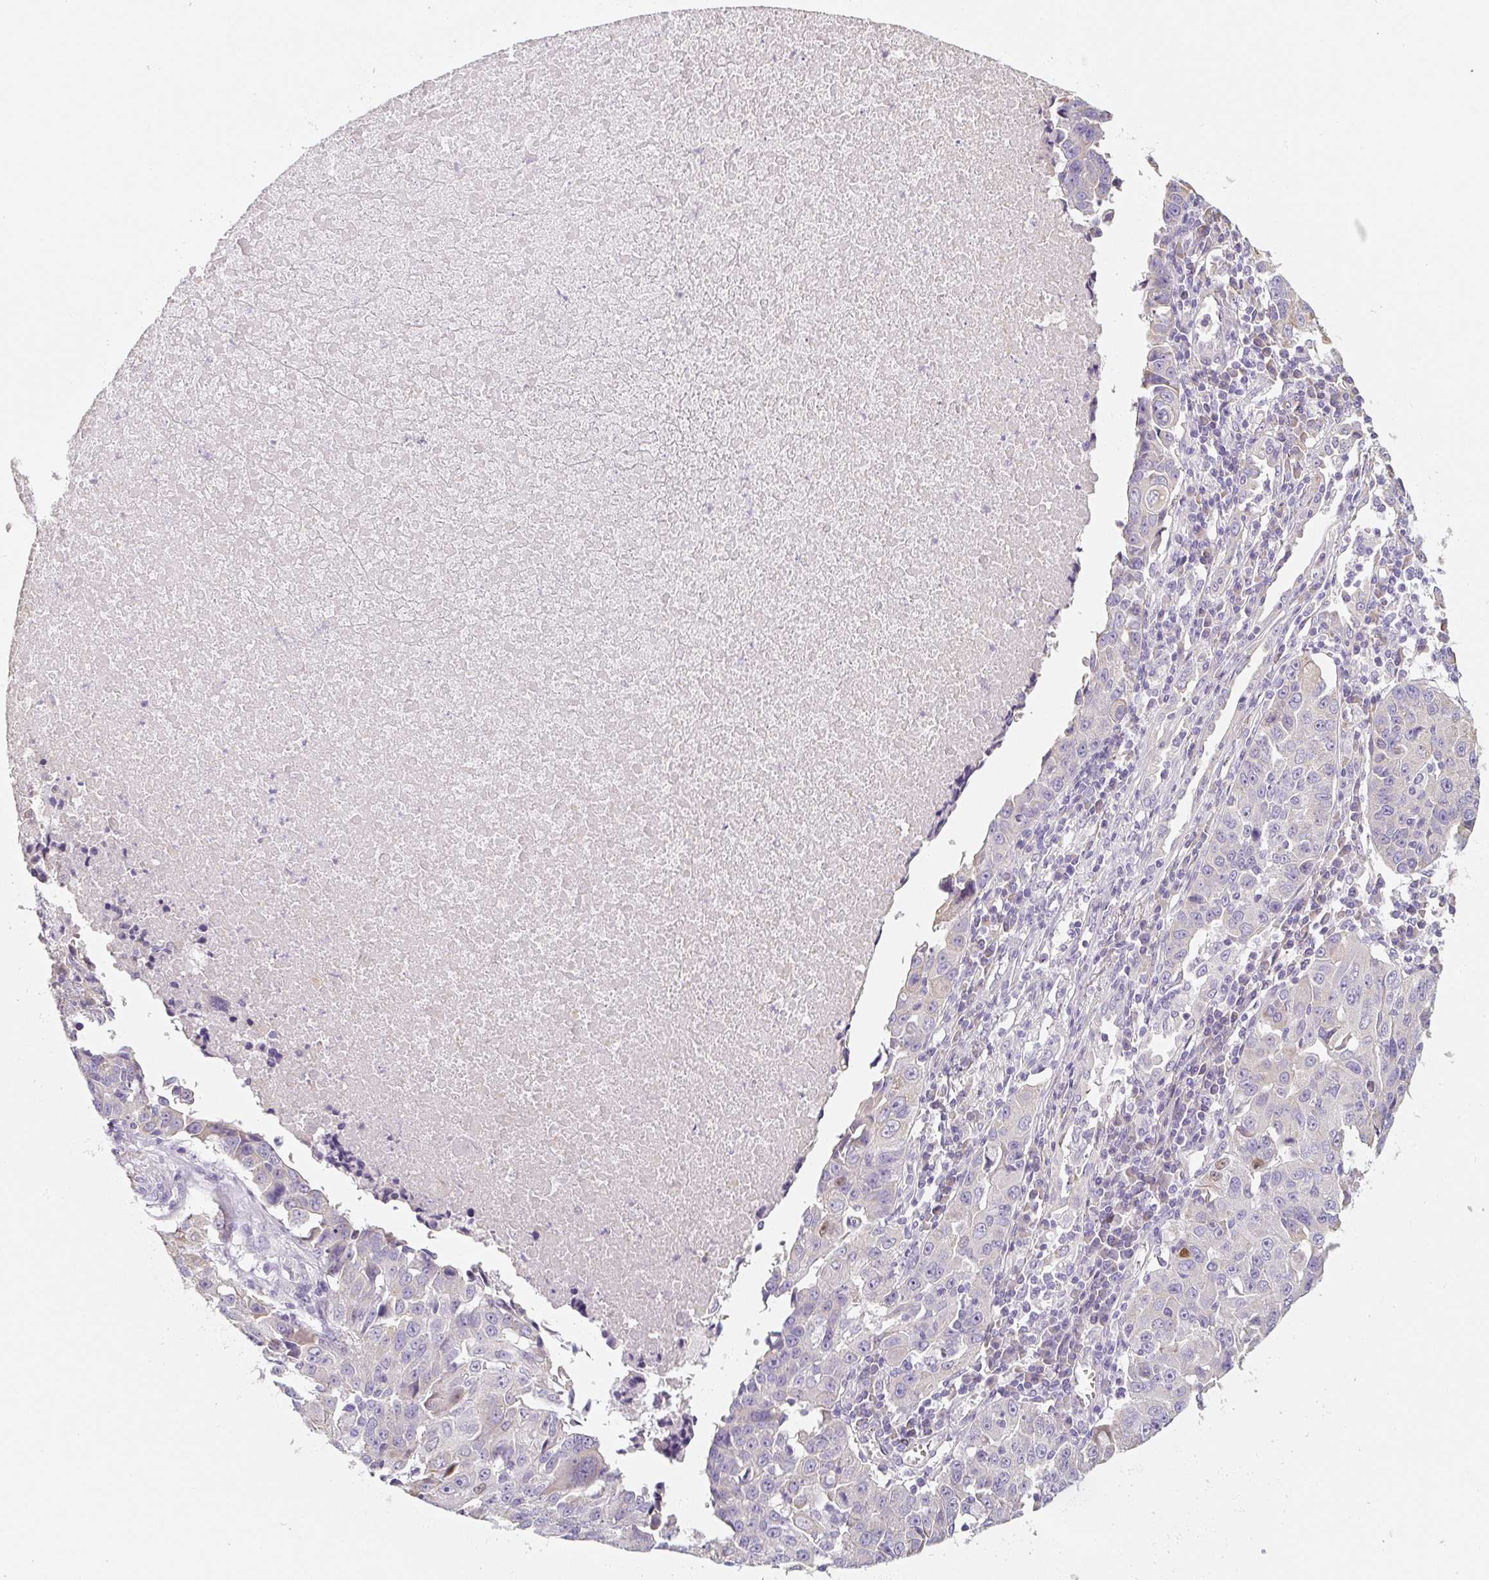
{"staining": {"intensity": "negative", "quantity": "none", "location": "none"}, "tissue": "lung cancer", "cell_type": "Tumor cells", "image_type": "cancer", "snomed": [{"axis": "morphology", "description": "Squamous cell carcinoma, NOS"}, {"axis": "topography", "description": "Lung"}], "caption": "High magnification brightfield microscopy of squamous cell carcinoma (lung) stained with DAB (3,3'-diaminobenzidine) (brown) and counterstained with hematoxylin (blue): tumor cells show no significant staining.", "gene": "PWWP3B", "patient": {"sex": "female", "age": 66}}